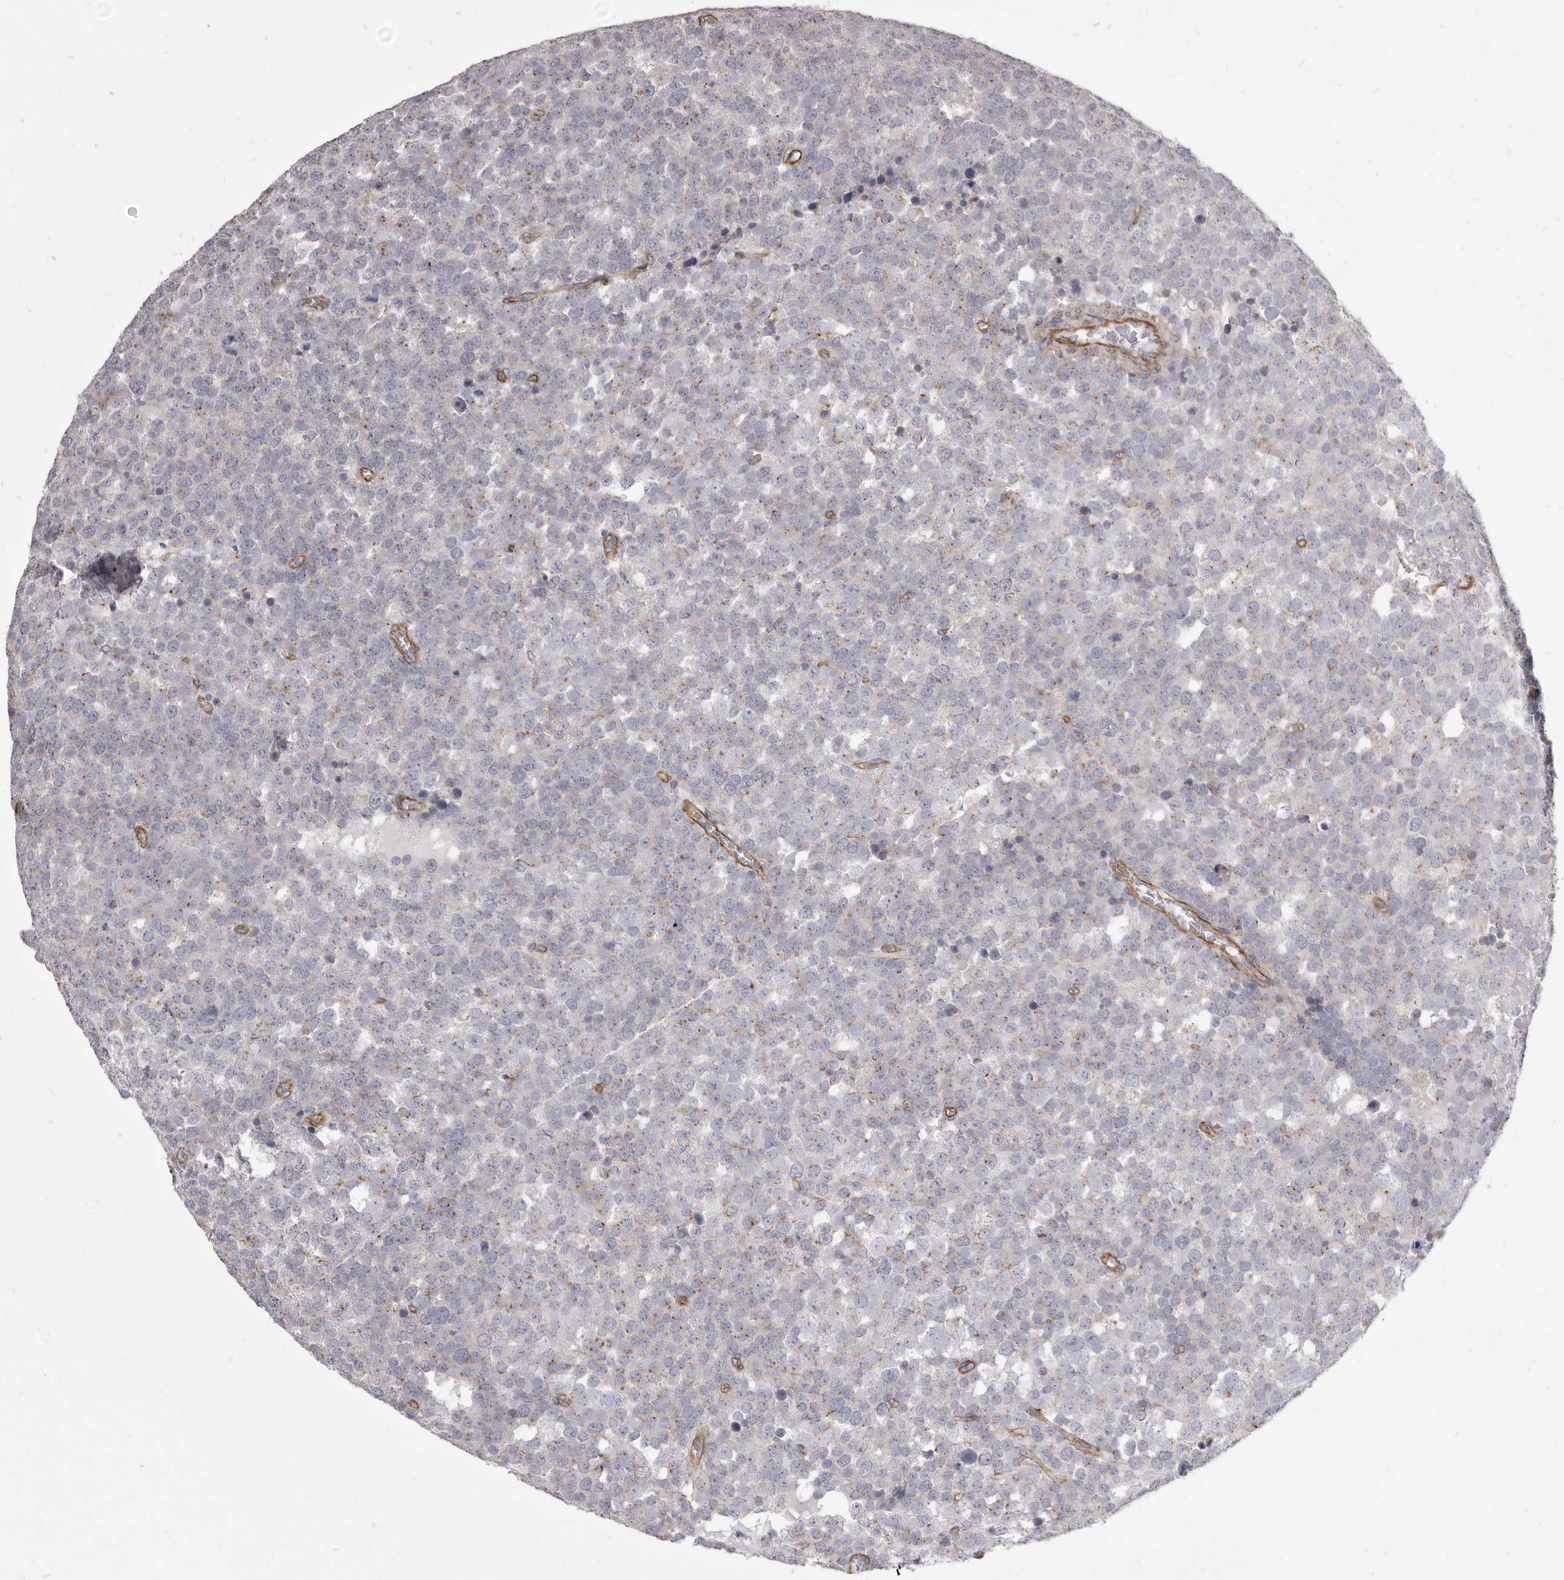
{"staining": {"intensity": "negative", "quantity": "none", "location": "none"}, "tissue": "testis cancer", "cell_type": "Tumor cells", "image_type": "cancer", "snomed": [{"axis": "morphology", "description": "Seminoma, NOS"}, {"axis": "topography", "description": "Testis"}], "caption": "Micrograph shows no significant protein positivity in tumor cells of seminoma (testis).", "gene": "P2RX6", "patient": {"sex": "male", "age": 71}}